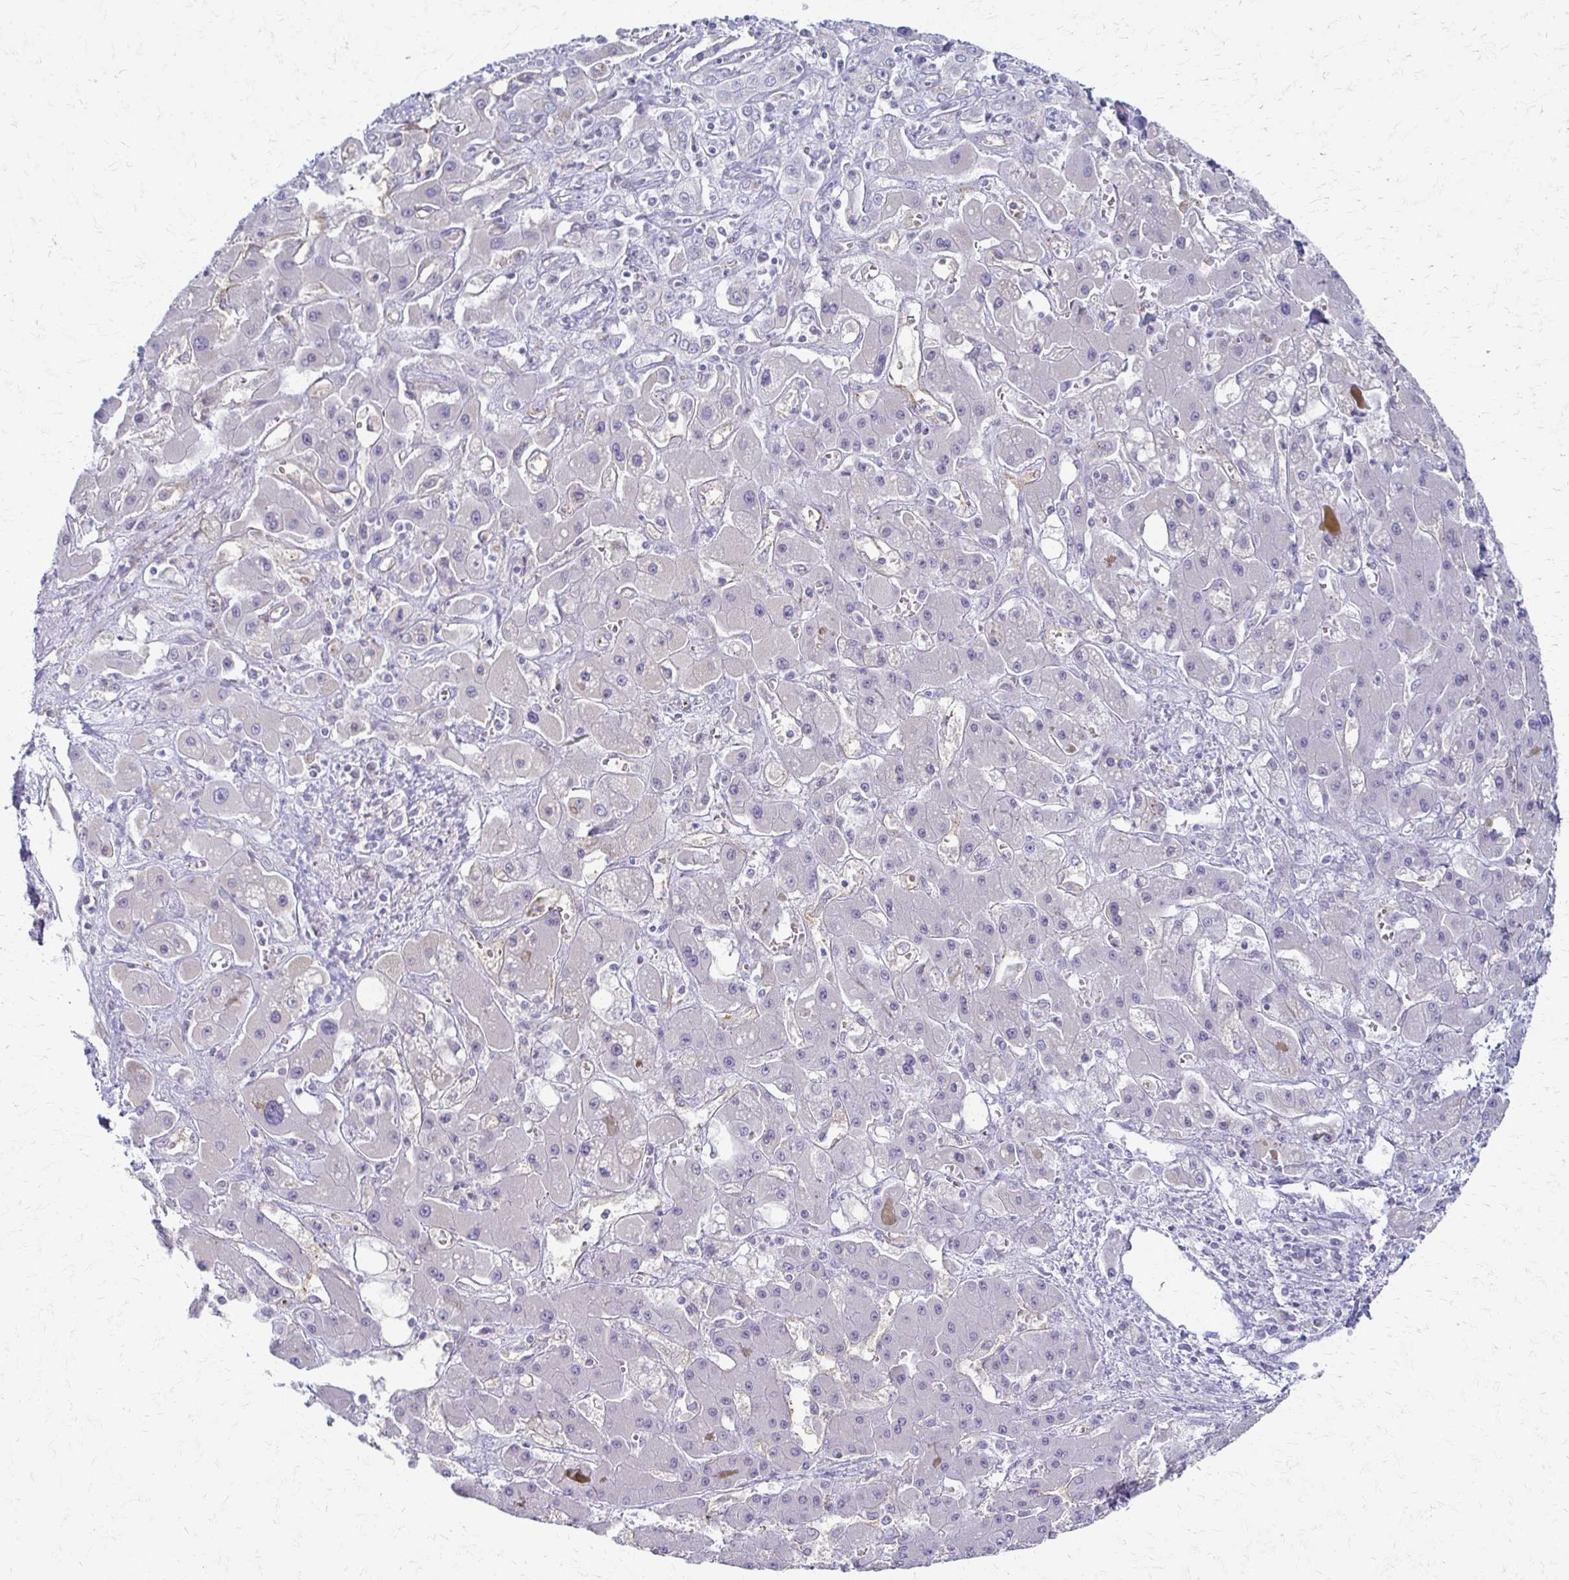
{"staining": {"intensity": "negative", "quantity": "none", "location": "none"}, "tissue": "liver cancer", "cell_type": "Tumor cells", "image_type": "cancer", "snomed": [{"axis": "morphology", "description": "Cholangiocarcinoma"}, {"axis": "topography", "description": "Liver"}], "caption": "Tumor cells show no significant protein expression in liver cholangiocarcinoma.", "gene": "FCGR2B", "patient": {"sex": "male", "age": 67}}